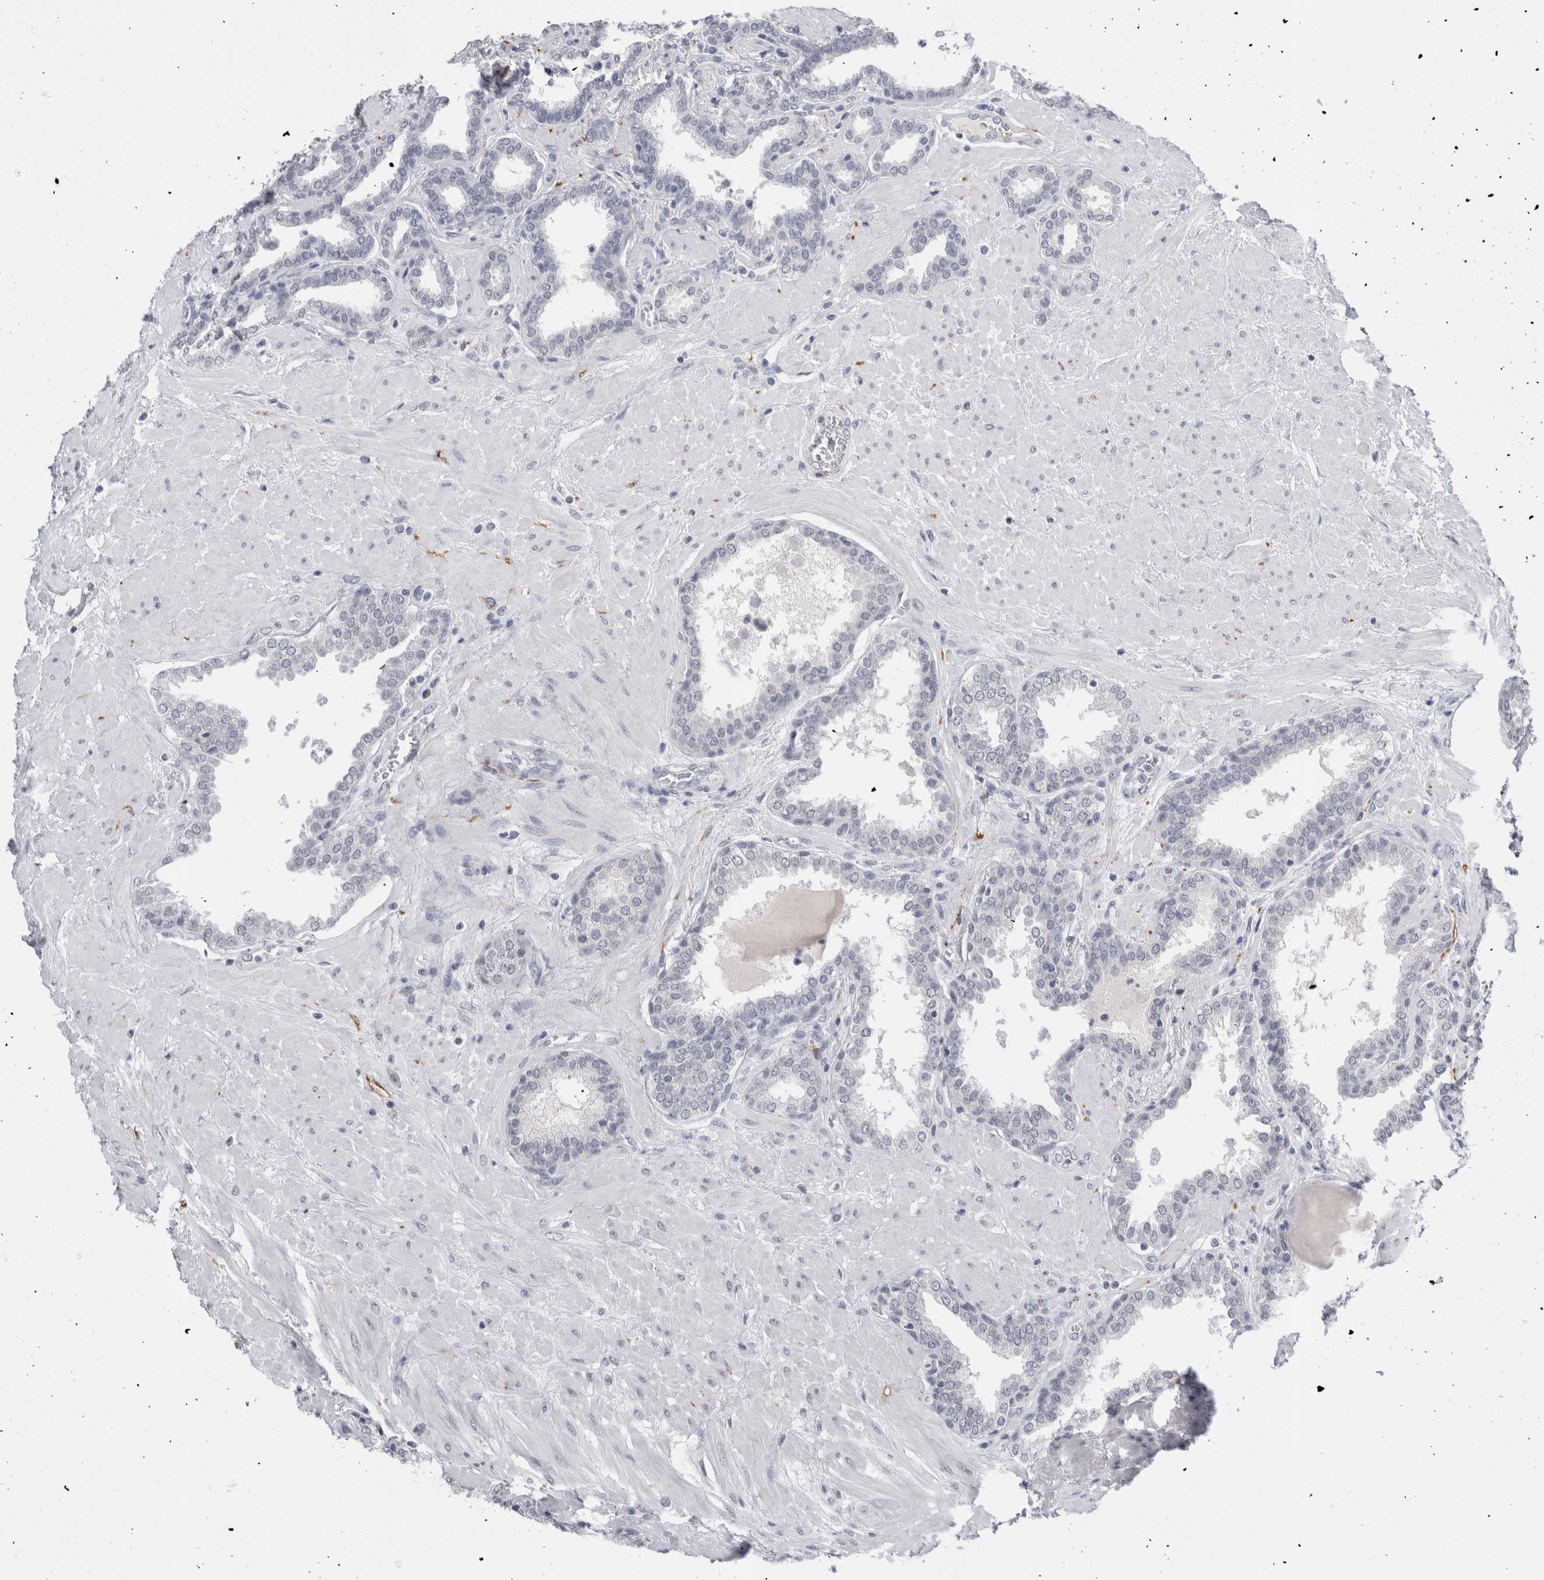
{"staining": {"intensity": "negative", "quantity": "none", "location": "none"}, "tissue": "prostate", "cell_type": "Glandular cells", "image_type": "normal", "snomed": [{"axis": "morphology", "description": "Normal tissue, NOS"}, {"axis": "topography", "description": "Prostate"}], "caption": "This is an immunohistochemistry histopathology image of normal prostate. There is no staining in glandular cells.", "gene": "CADM3", "patient": {"sex": "male", "age": 51}}